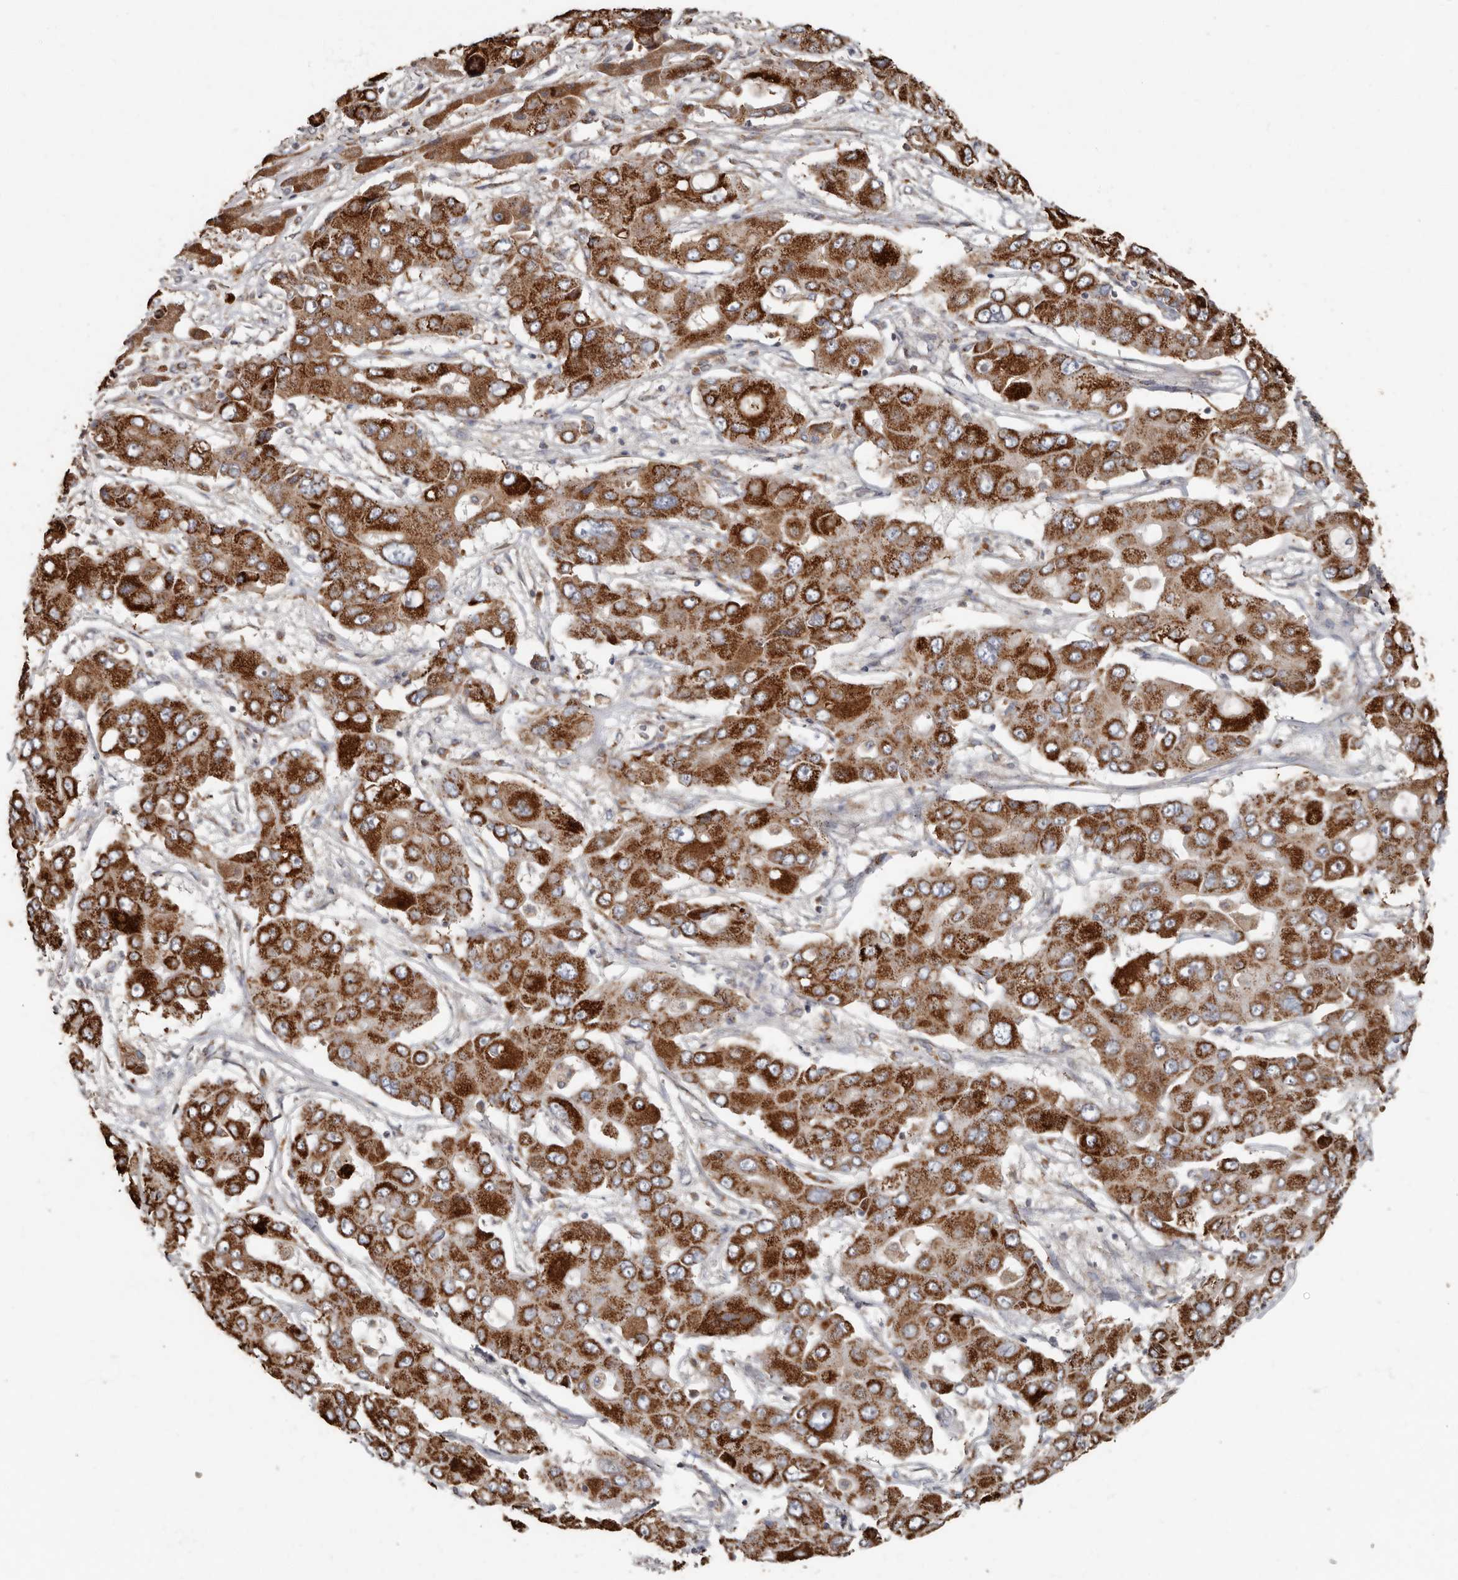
{"staining": {"intensity": "strong", "quantity": ">75%", "location": "cytoplasmic/membranous"}, "tissue": "liver cancer", "cell_type": "Tumor cells", "image_type": "cancer", "snomed": [{"axis": "morphology", "description": "Cholangiocarcinoma"}, {"axis": "topography", "description": "Liver"}], "caption": "An immunohistochemistry micrograph of neoplastic tissue is shown. Protein staining in brown labels strong cytoplasmic/membranous positivity in liver cancer within tumor cells.", "gene": "KIF26B", "patient": {"sex": "male", "age": 67}}